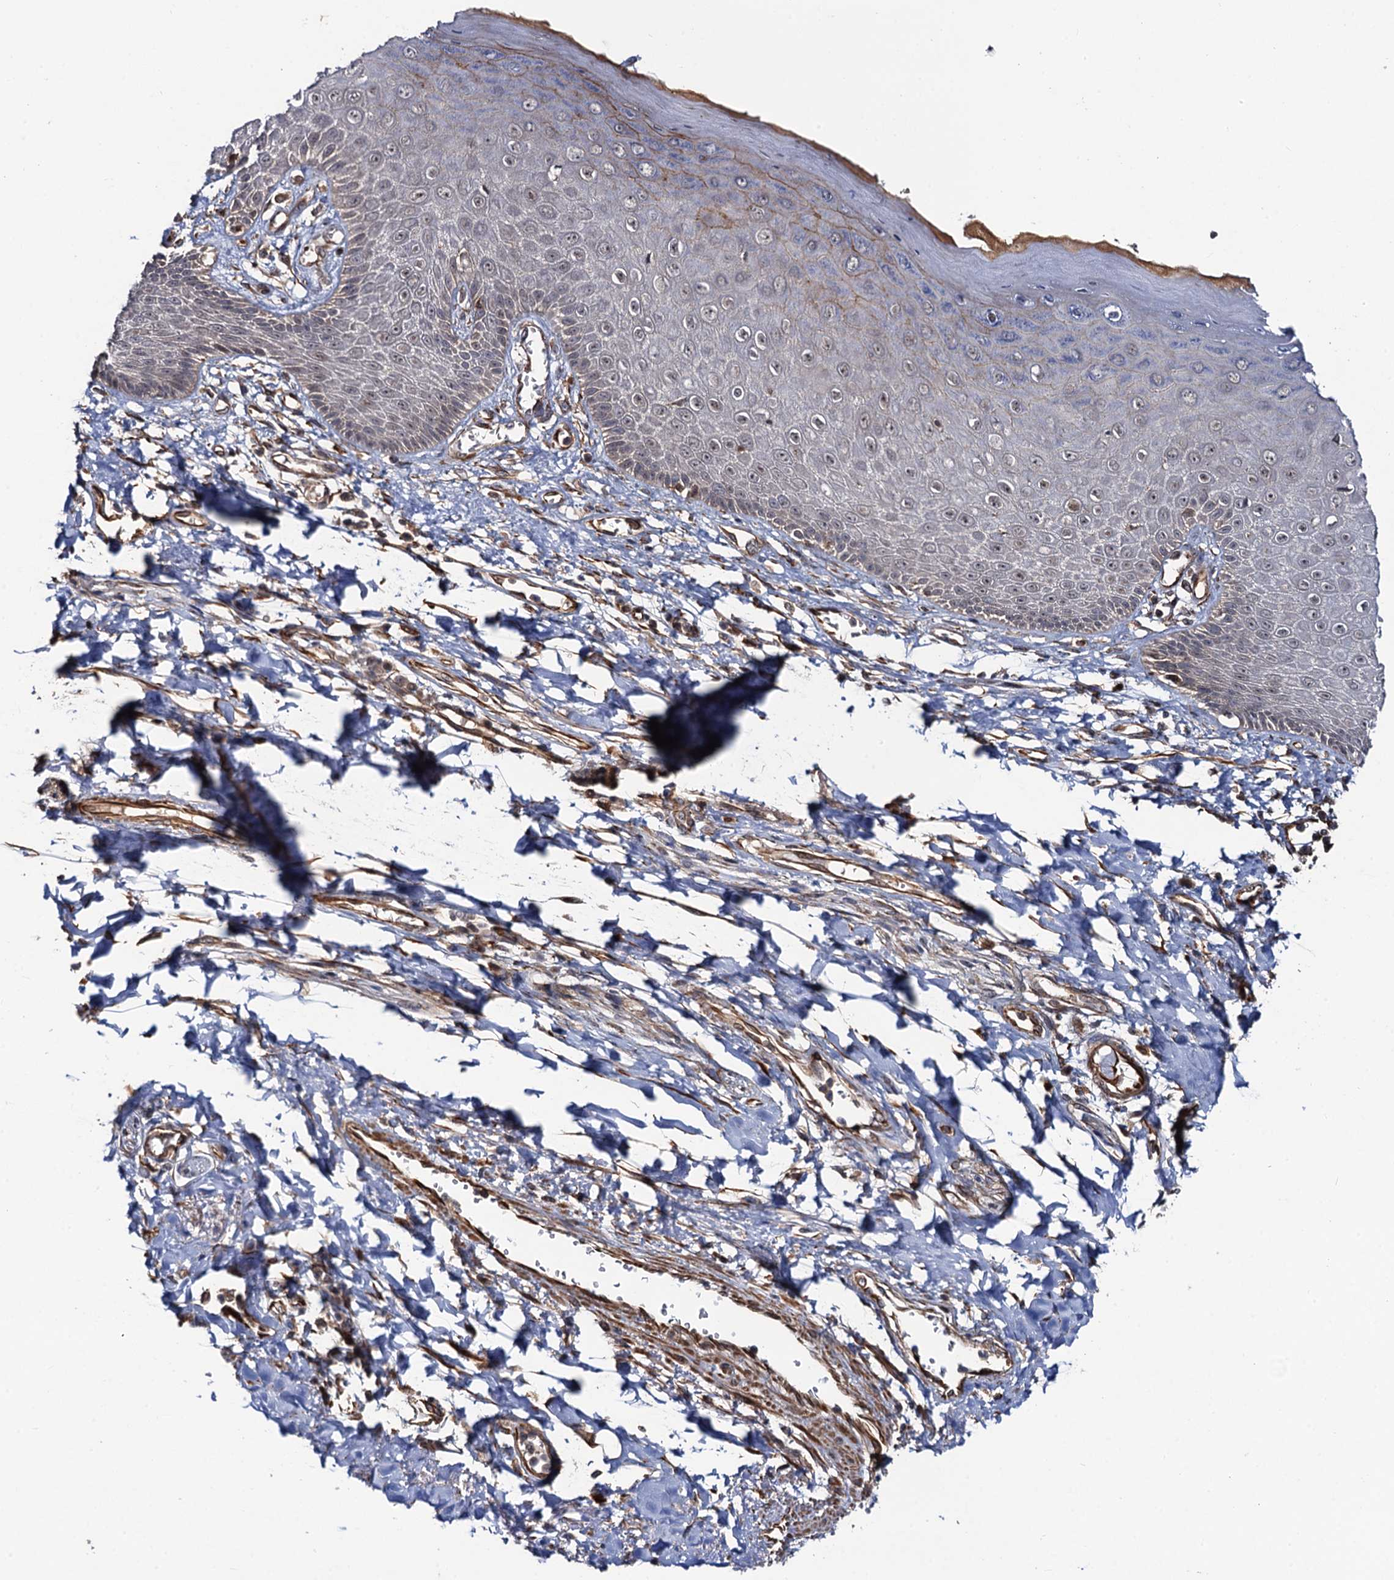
{"staining": {"intensity": "moderate", "quantity": "25%-75%", "location": "cytoplasmic/membranous,nuclear"}, "tissue": "skin", "cell_type": "Epidermal cells", "image_type": "normal", "snomed": [{"axis": "morphology", "description": "Normal tissue, NOS"}, {"axis": "topography", "description": "Anal"}], "caption": "Protein expression analysis of benign skin exhibits moderate cytoplasmic/membranous,nuclear positivity in about 25%-75% of epidermal cells.", "gene": "FSIP1", "patient": {"sex": "male", "age": 78}}